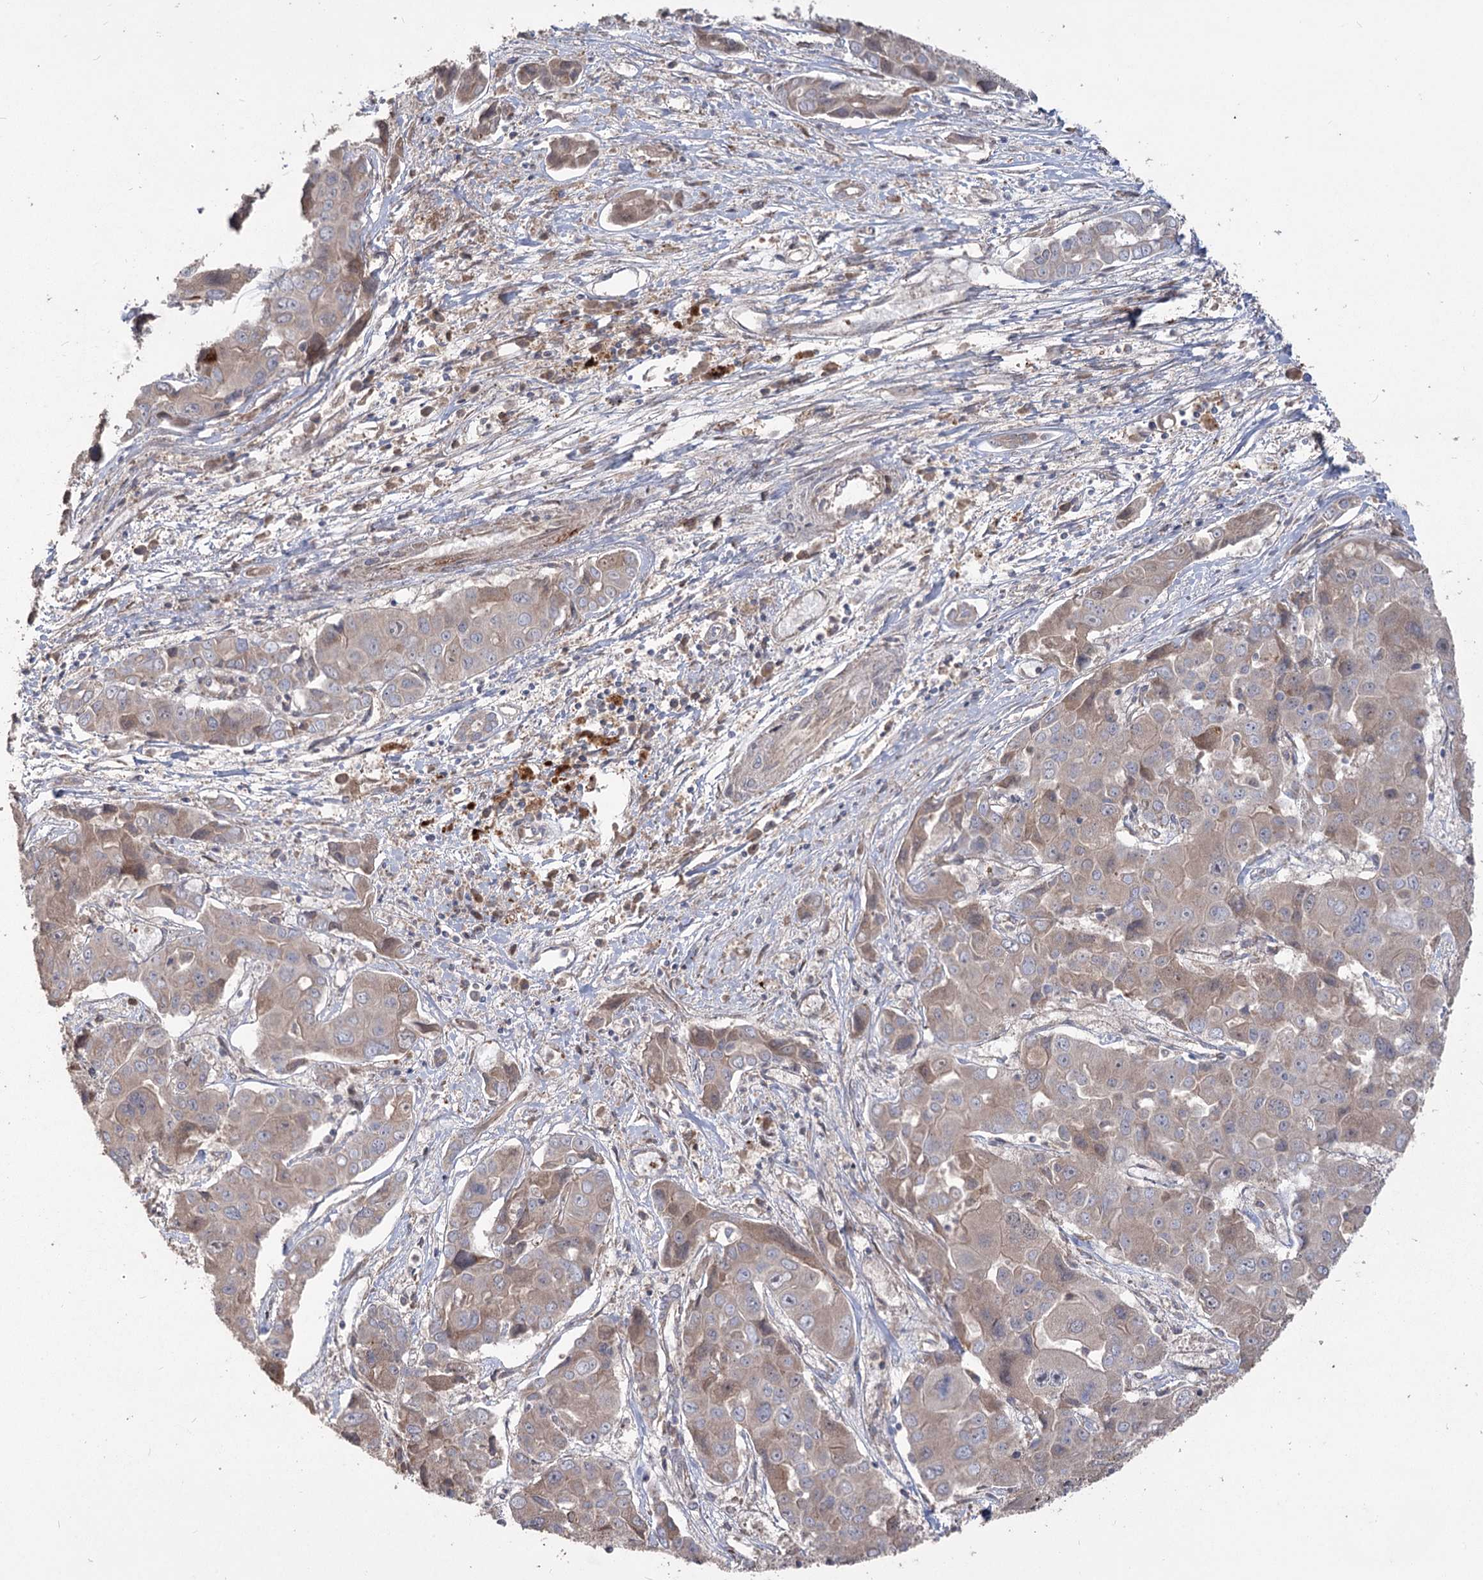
{"staining": {"intensity": "weak", "quantity": "25%-75%", "location": "cytoplasmic/membranous"}, "tissue": "liver cancer", "cell_type": "Tumor cells", "image_type": "cancer", "snomed": [{"axis": "morphology", "description": "Cholangiocarcinoma"}, {"axis": "topography", "description": "Liver"}], "caption": "An immunohistochemistry image of tumor tissue is shown. Protein staining in brown labels weak cytoplasmic/membranous positivity in liver cancer (cholangiocarcinoma) within tumor cells. The staining was performed using DAB (3,3'-diaminobenzidine) to visualize the protein expression in brown, while the nuclei were stained in blue with hematoxylin (Magnification: 20x).", "gene": "RIN2", "patient": {"sex": "male", "age": 67}}